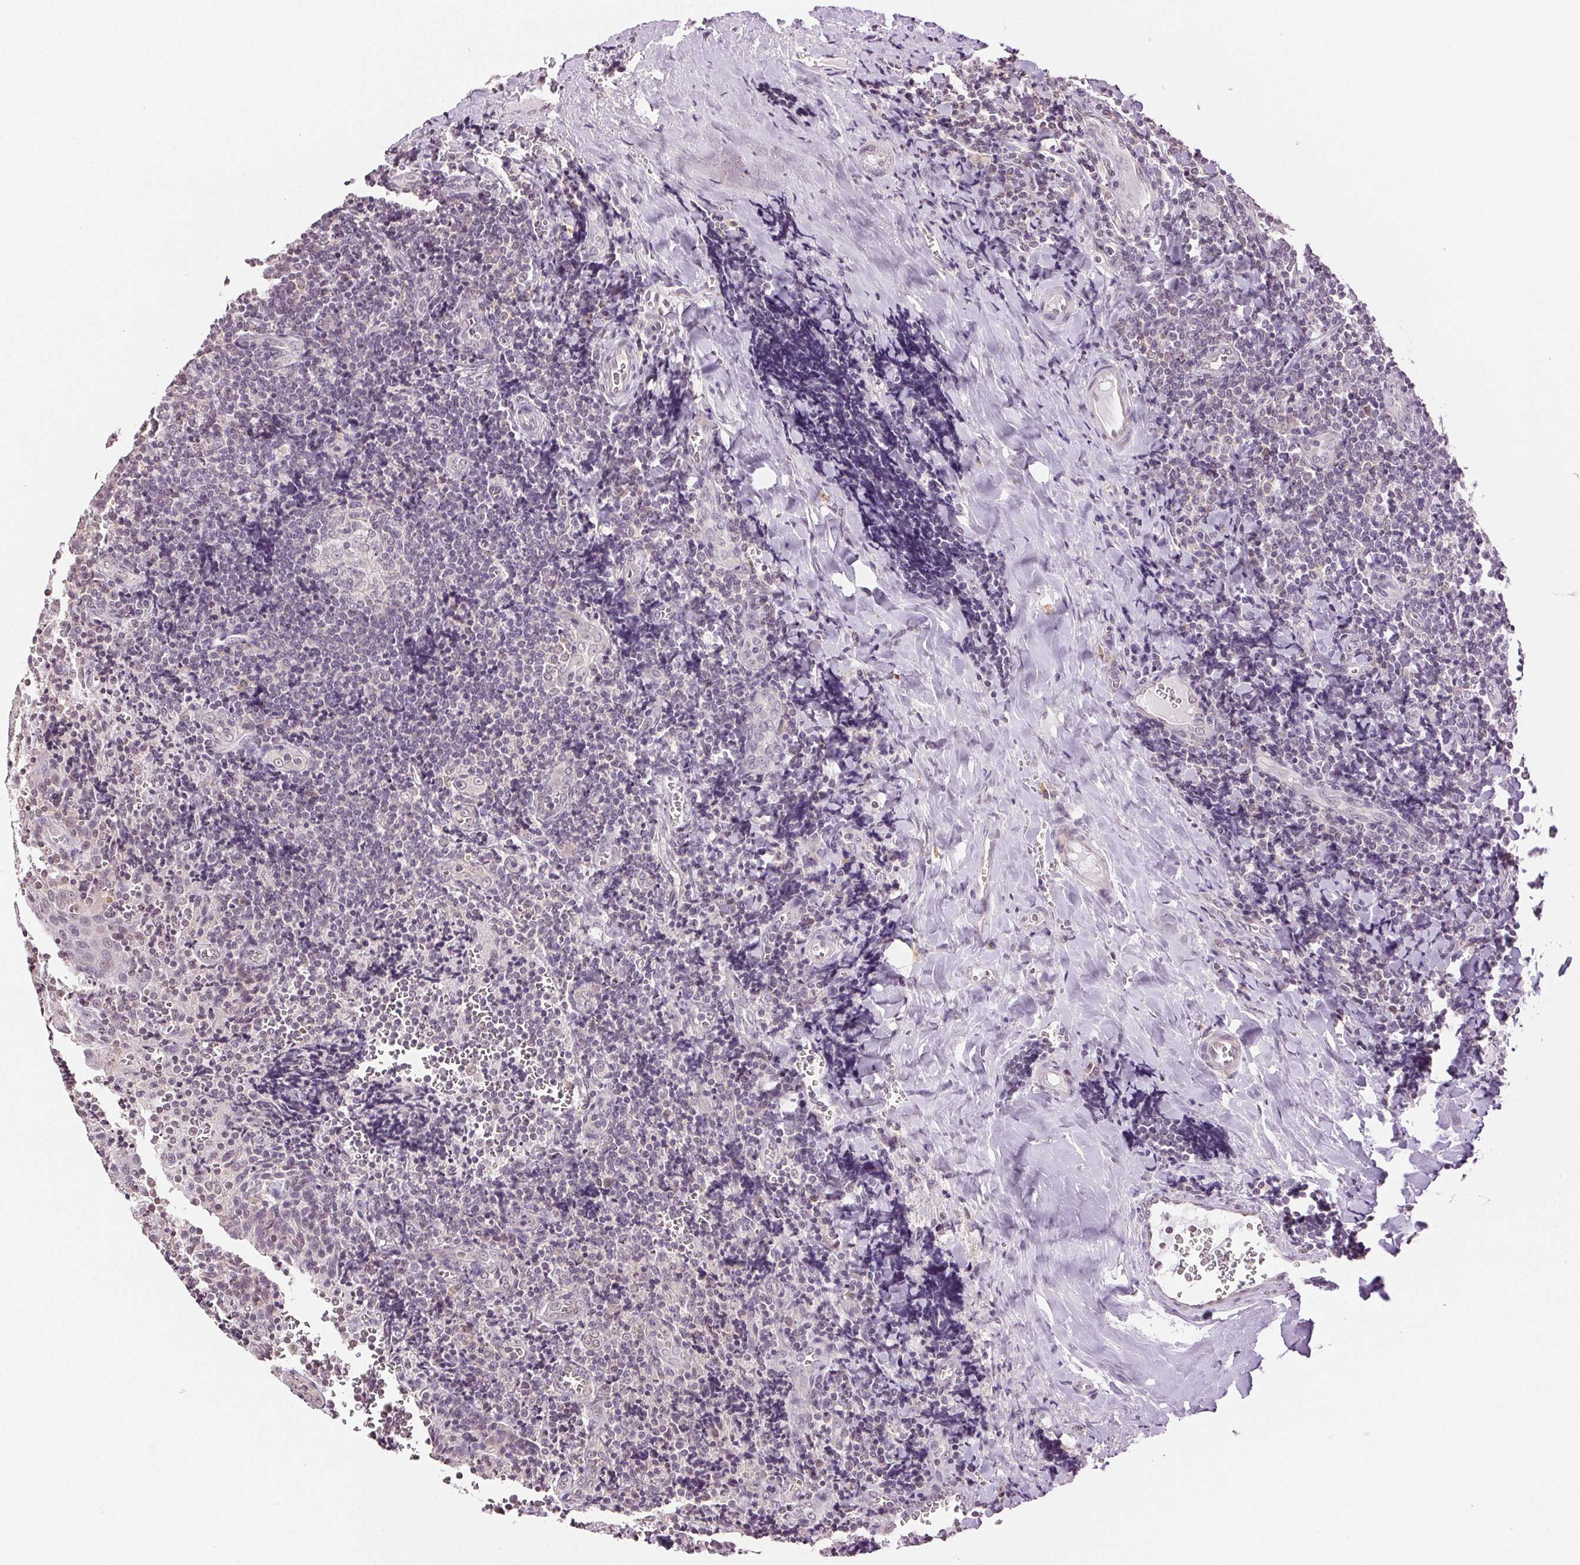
{"staining": {"intensity": "negative", "quantity": "none", "location": "none"}, "tissue": "tonsil", "cell_type": "Germinal center cells", "image_type": "normal", "snomed": [{"axis": "morphology", "description": "Normal tissue, NOS"}, {"axis": "morphology", "description": "Inflammation, NOS"}, {"axis": "topography", "description": "Tonsil"}], "caption": "The histopathology image displays no staining of germinal center cells in unremarkable tonsil. (DAB (3,3'-diaminobenzidine) immunohistochemistry with hematoxylin counter stain).", "gene": "TNNT3", "patient": {"sex": "female", "age": 31}}